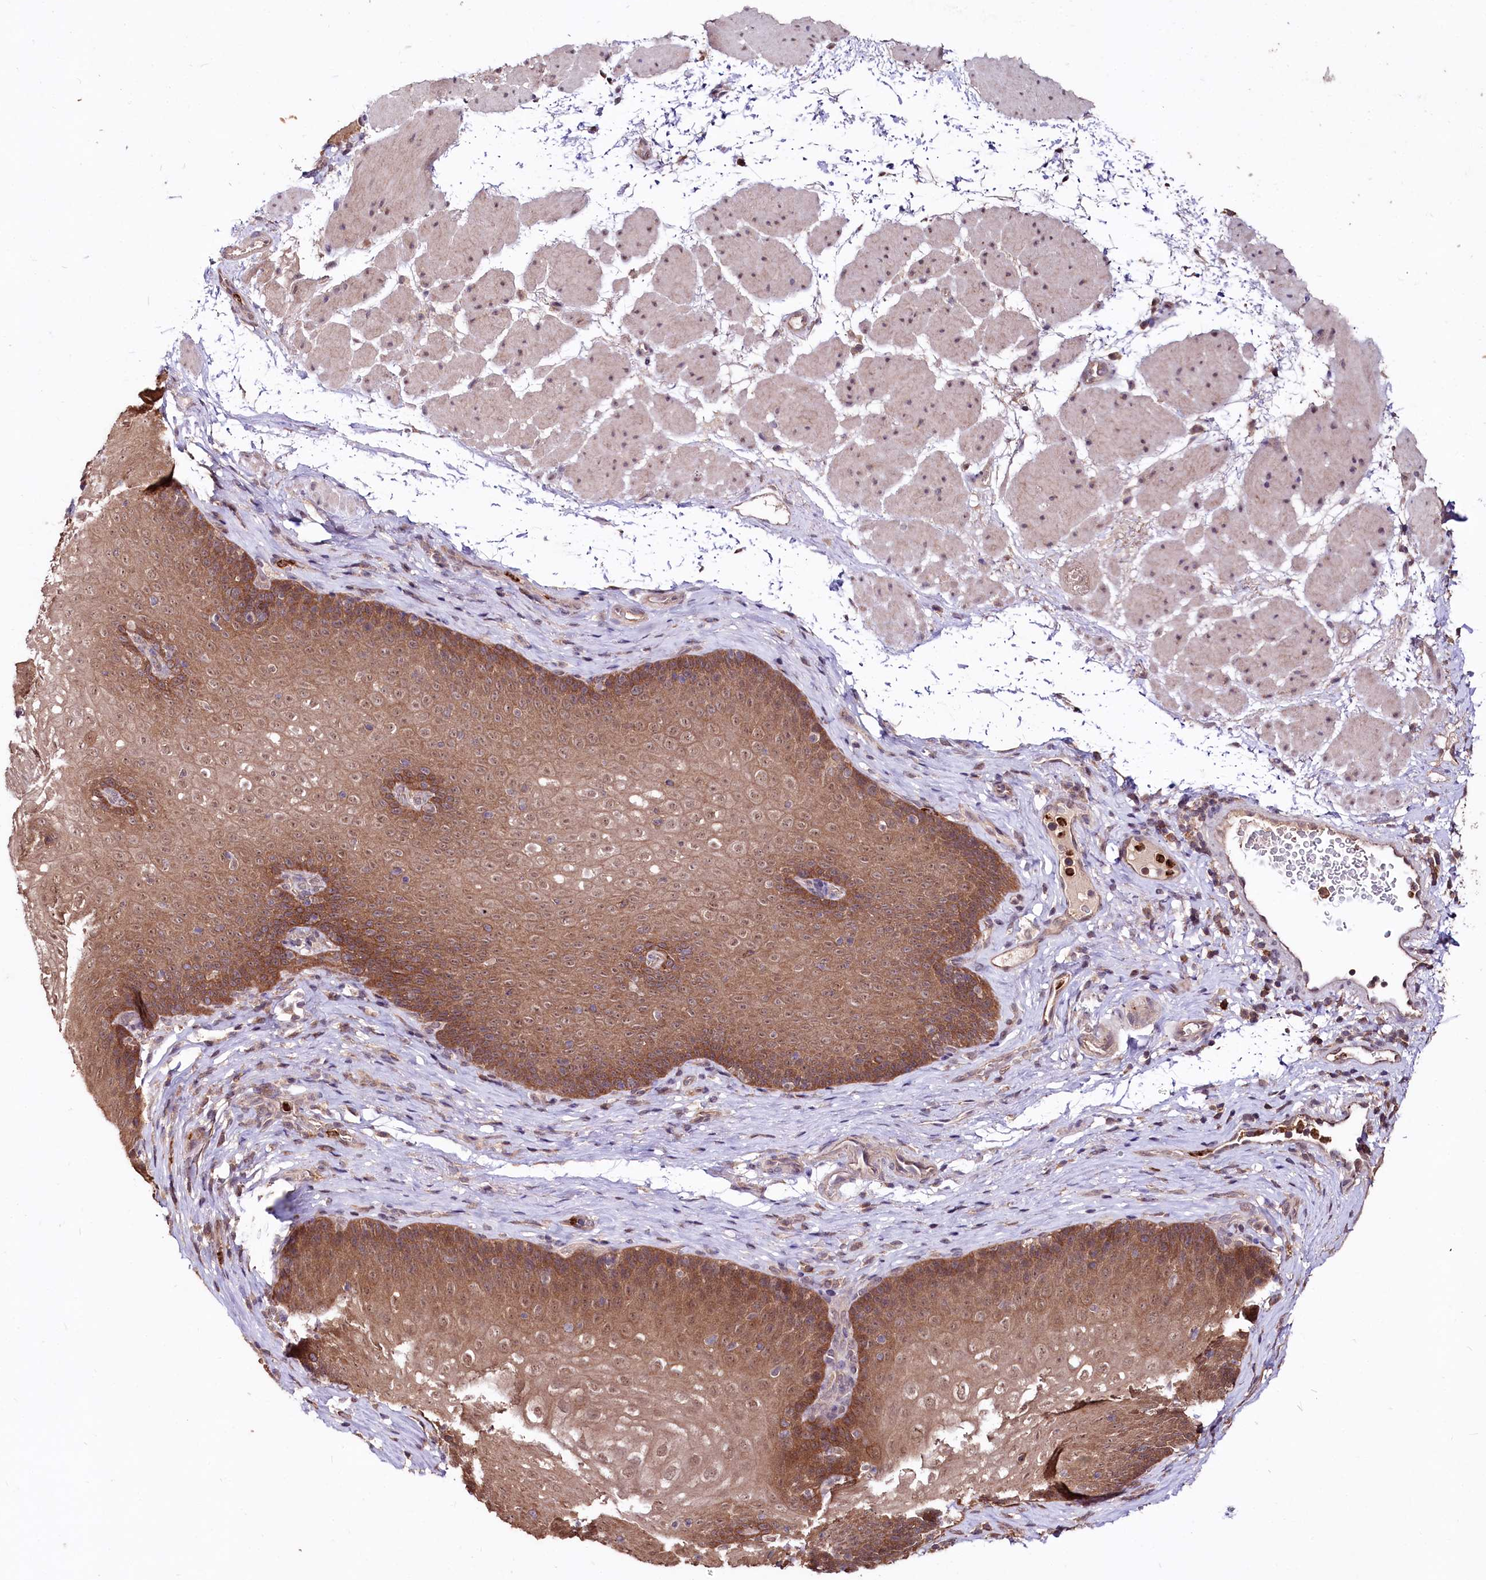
{"staining": {"intensity": "moderate", "quantity": ">75%", "location": "cytoplasmic/membranous,nuclear"}, "tissue": "esophagus", "cell_type": "Squamous epithelial cells", "image_type": "normal", "snomed": [{"axis": "morphology", "description": "Normal tissue, NOS"}, {"axis": "topography", "description": "Esophagus"}], "caption": "Esophagus stained with immunohistochemistry demonstrates moderate cytoplasmic/membranous,nuclear positivity in about >75% of squamous epithelial cells.", "gene": "KLRB1", "patient": {"sex": "female", "age": 66}}